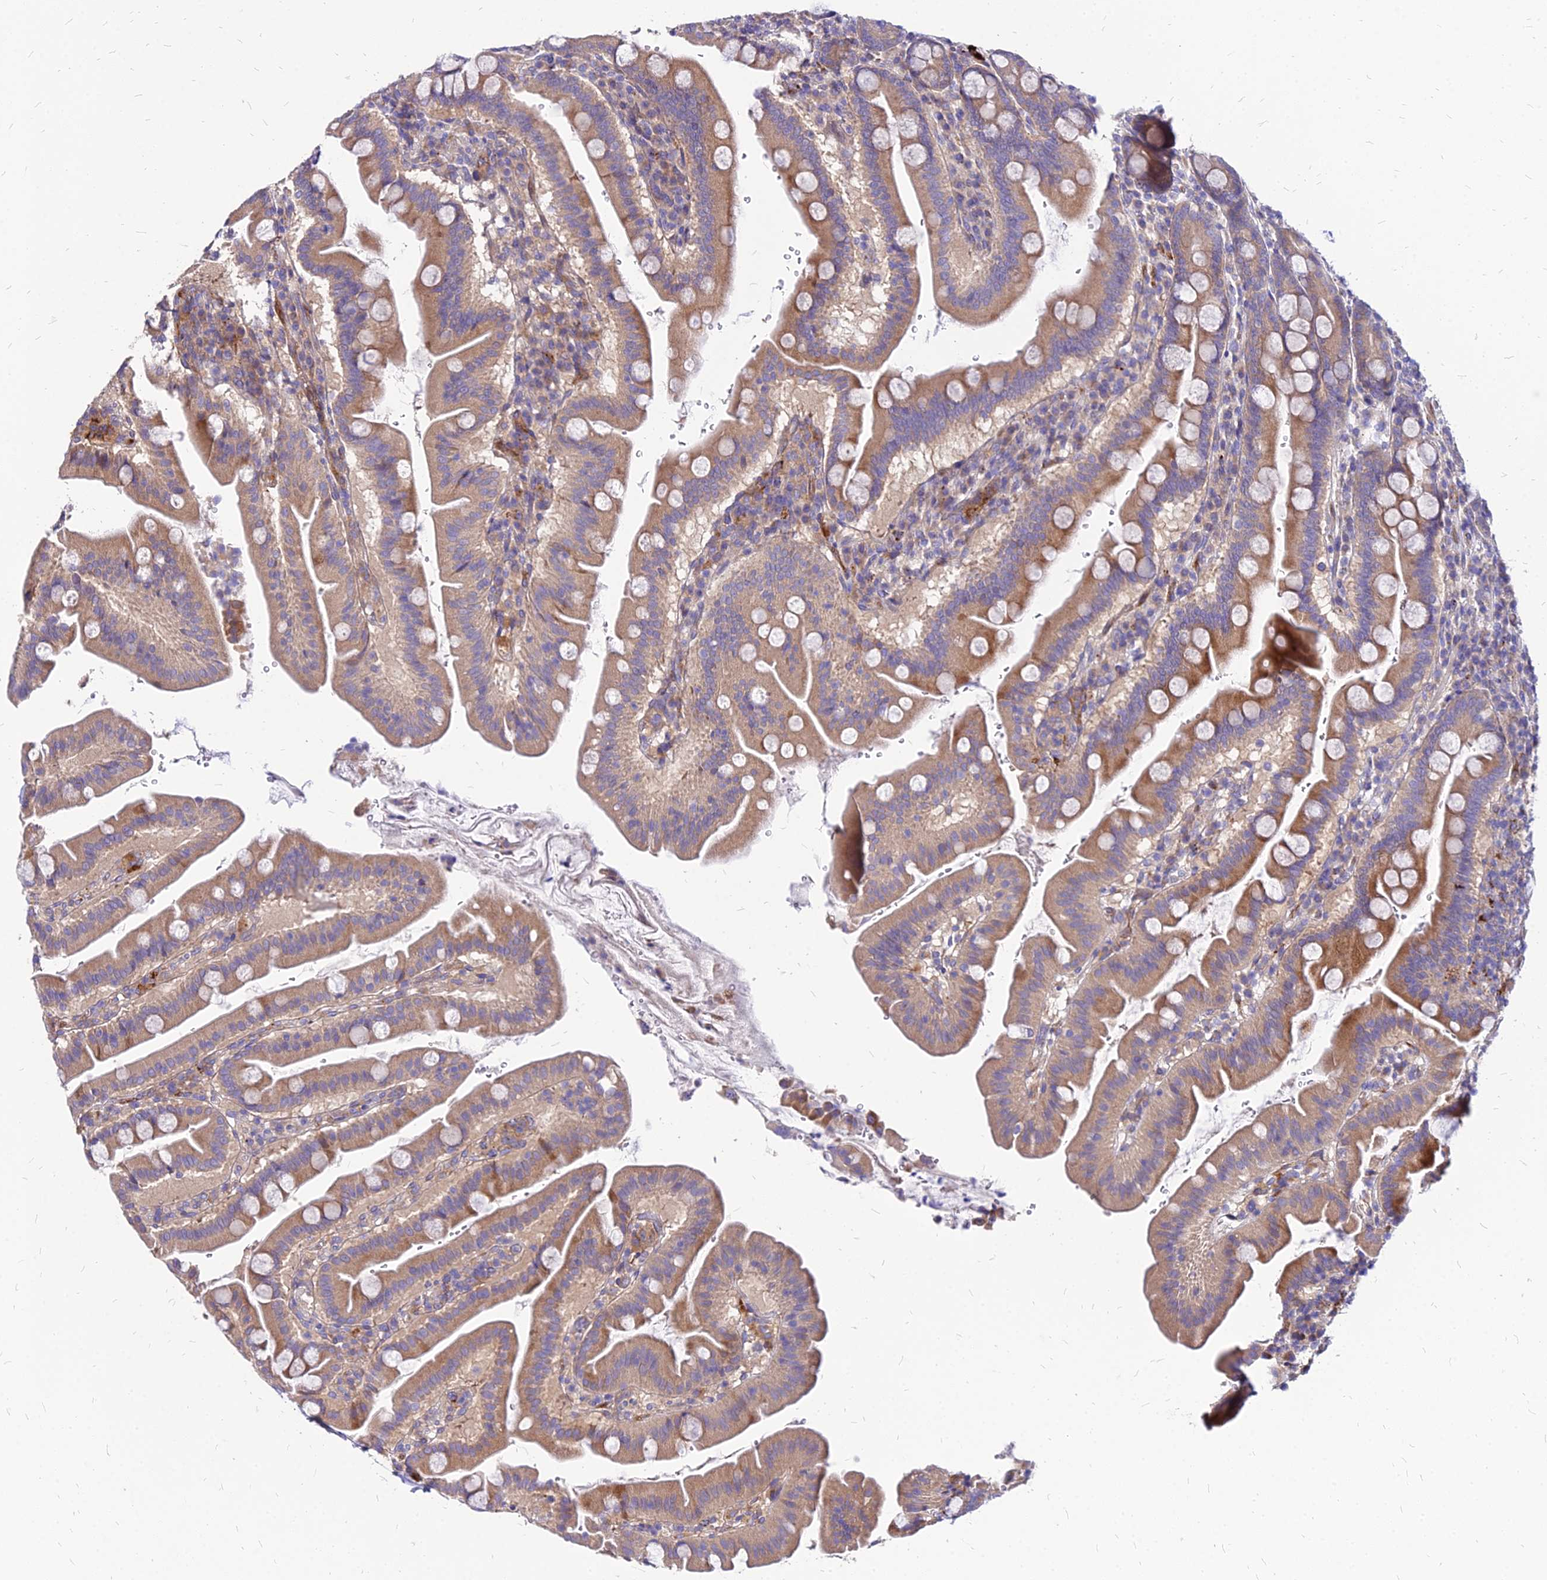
{"staining": {"intensity": "moderate", "quantity": ">75%", "location": "cytoplasmic/membranous"}, "tissue": "duodenum", "cell_type": "Glandular cells", "image_type": "normal", "snomed": [{"axis": "morphology", "description": "Normal tissue, NOS"}, {"axis": "morphology", "description": "Adenocarcinoma, NOS"}, {"axis": "topography", "description": "Pancreas"}, {"axis": "topography", "description": "Duodenum"}], "caption": "Glandular cells show medium levels of moderate cytoplasmic/membranous positivity in about >75% of cells in unremarkable duodenum.", "gene": "COMMD10", "patient": {"sex": "male", "age": 50}}